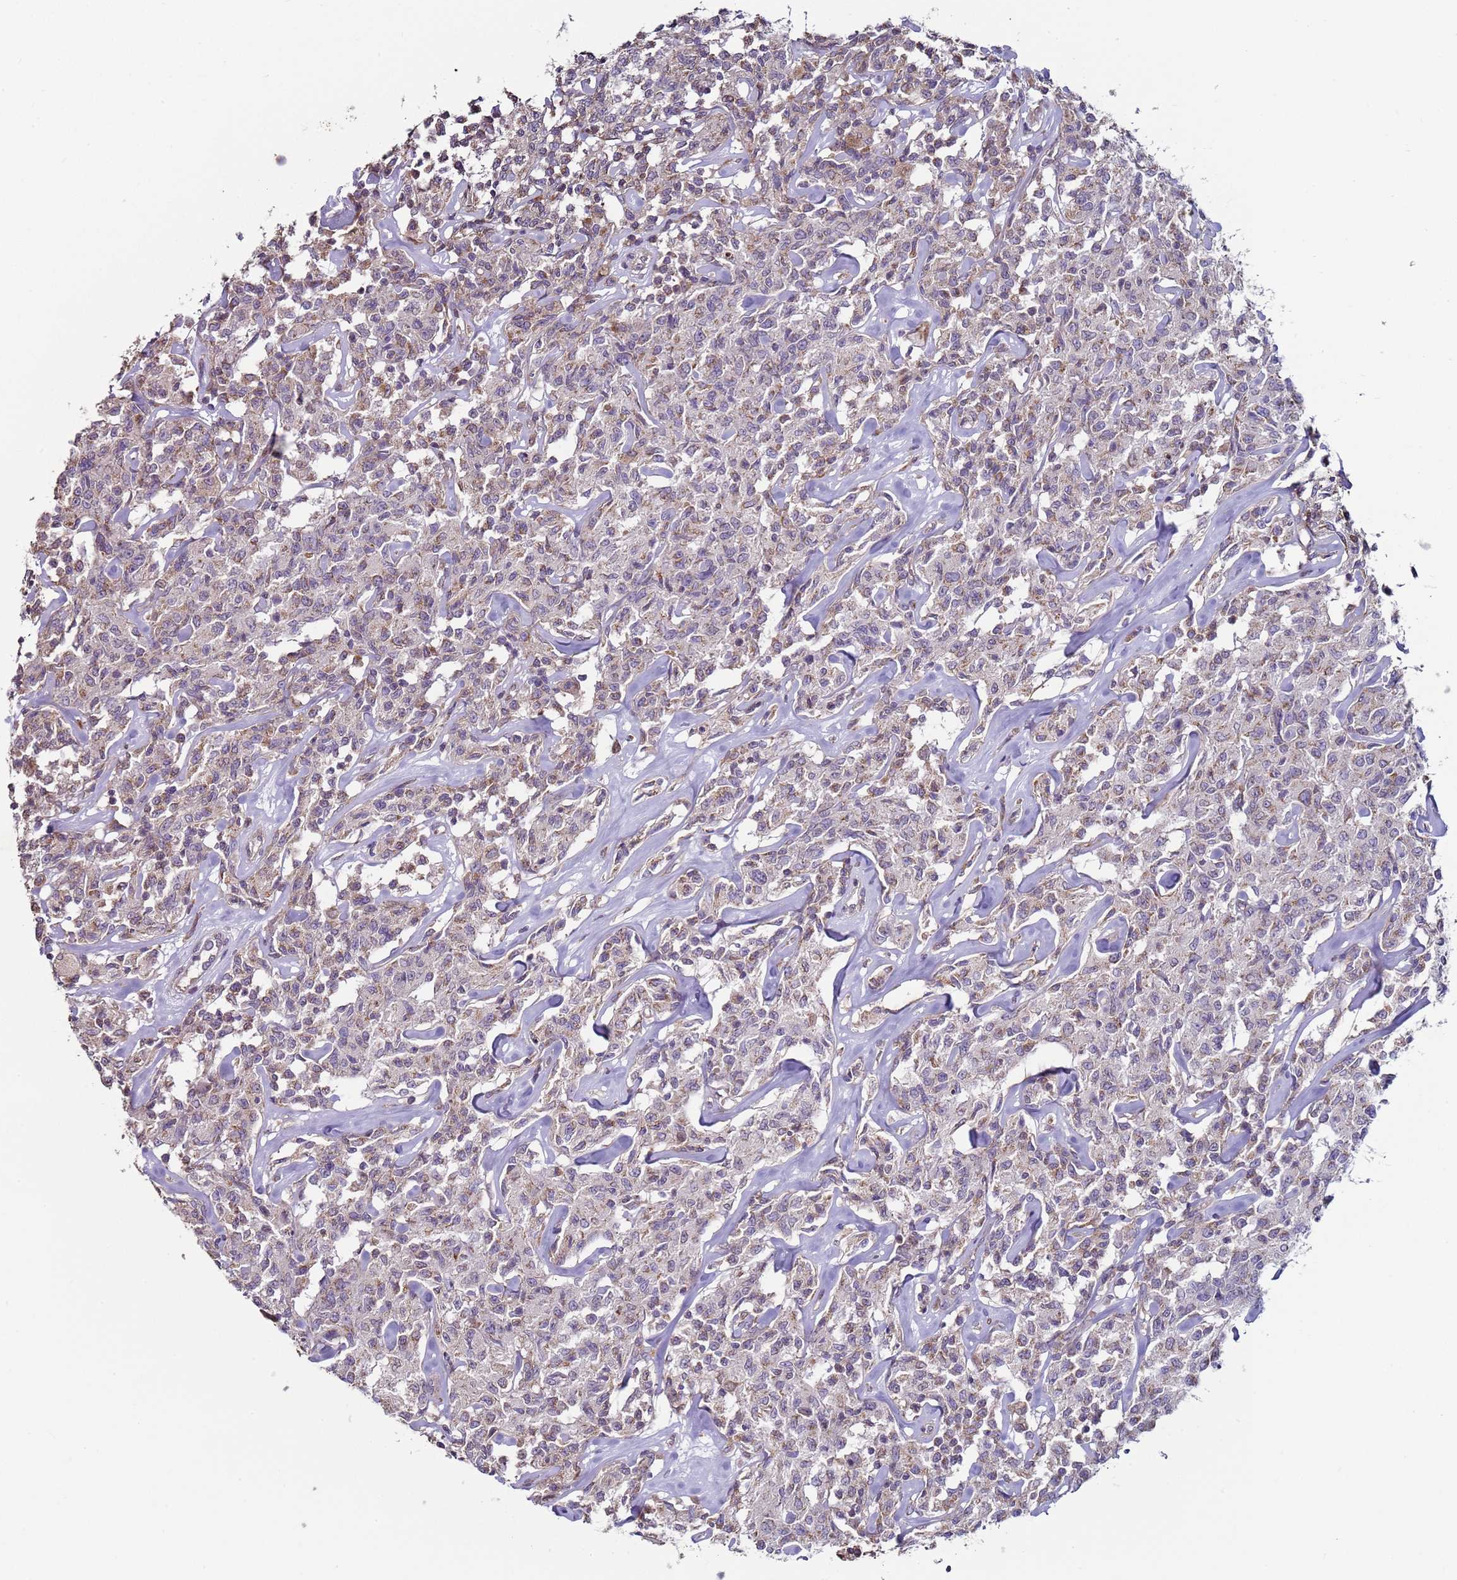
{"staining": {"intensity": "weak", "quantity": "<25%", "location": "cytoplasmic/membranous"}, "tissue": "lymphoma", "cell_type": "Tumor cells", "image_type": "cancer", "snomed": [{"axis": "morphology", "description": "Malignant lymphoma, non-Hodgkin's type, Low grade"}, {"axis": "topography", "description": "Small intestine"}], "caption": "Immunohistochemical staining of malignant lymphoma, non-Hodgkin's type (low-grade) exhibits no significant expression in tumor cells.", "gene": "DIP2B", "patient": {"sex": "female", "age": 59}}